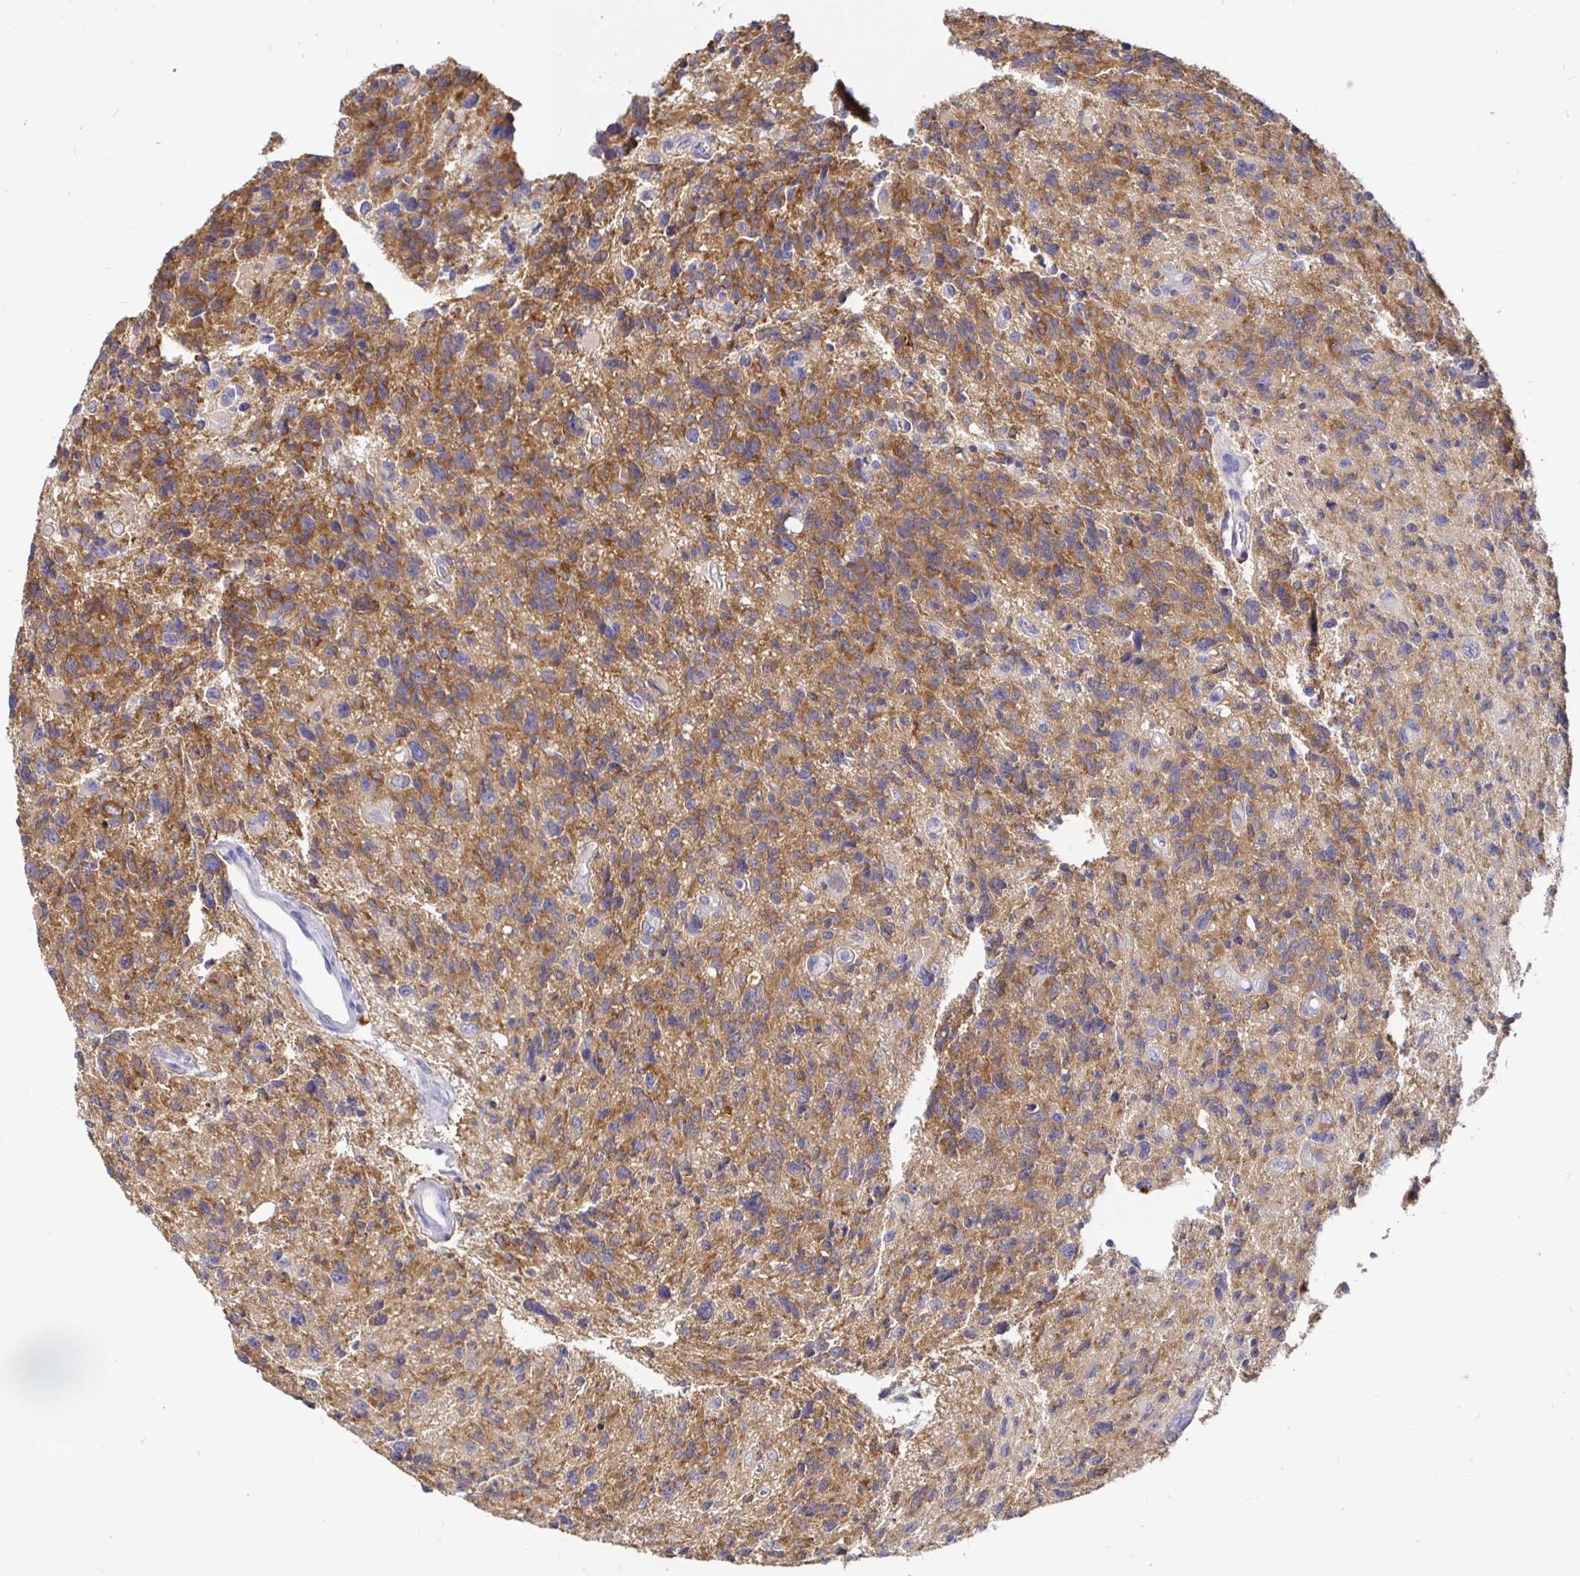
{"staining": {"intensity": "moderate", "quantity": ">75%", "location": "cytoplasmic/membranous"}, "tissue": "glioma", "cell_type": "Tumor cells", "image_type": "cancer", "snomed": [{"axis": "morphology", "description": "Glioma, malignant, High grade"}, {"axis": "topography", "description": "Brain"}], "caption": "Moderate cytoplasmic/membranous staining is appreciated in about >75% of tumor cells in malignant high-grade glioma.", "gene": "KIF21A", "patient": {"sex": "male", "age": 29}}